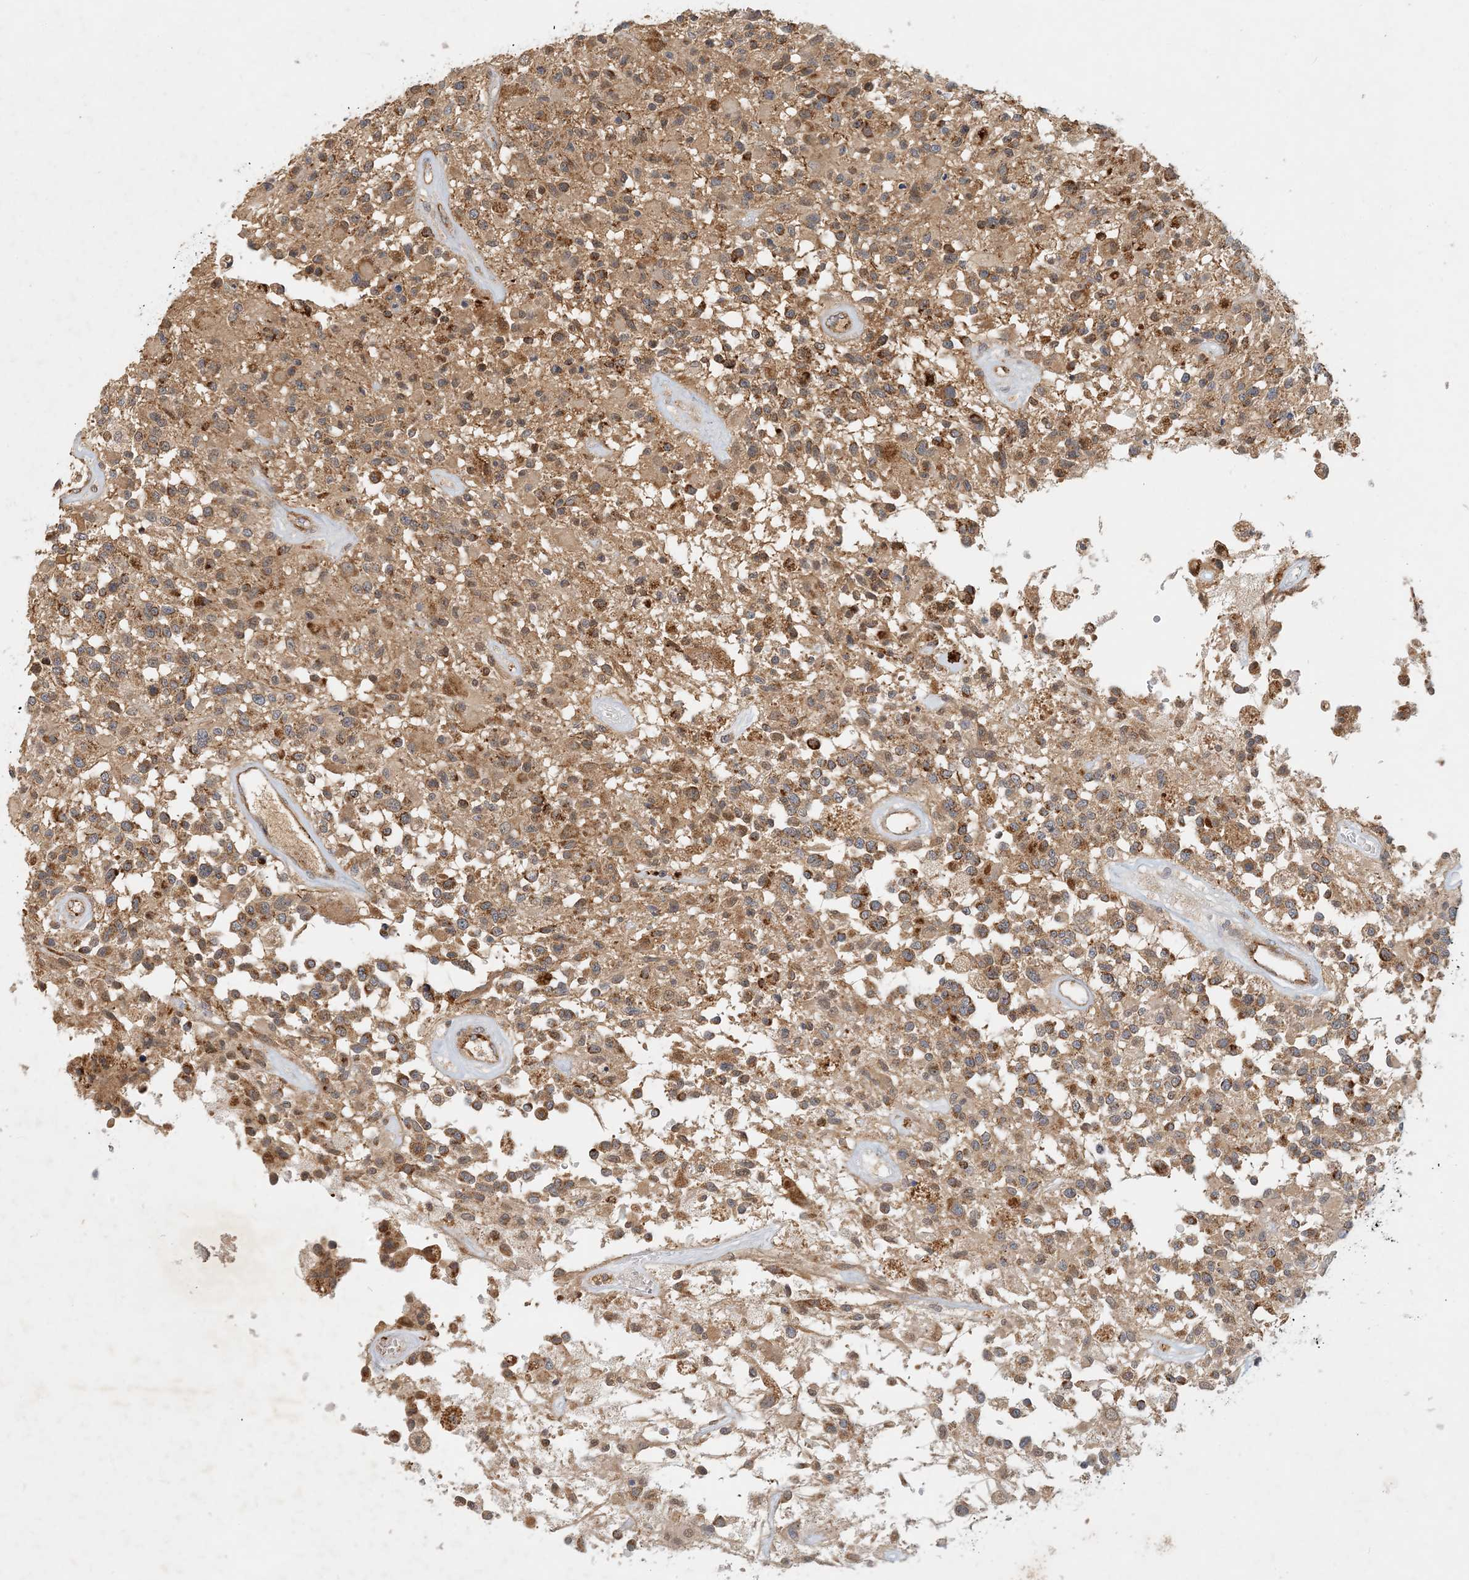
{"staining": {"intensity": "moderate", "quantity": ">75%", "location": "cytoplasmic/membranous"}, "tissue": "glioma", "cell_type": "Tumor cells", "image_type": "cancer", "snomed": [{"axis": "morphology", "description": "Glioma, malignant, High grade"}, {"axis": "morphology", "description": "Glioblastoma, NOS"}, {"axis": "topography", "description": "Brain"}], "caption": "Immunohistochemical staining of glioma demonstrates medium levels of moderate cytoplasmic/membranous expression in about >75% of tumor cells. (DAB (3,3'-diaminobenzidine) = brown stain, brightfield microscopy at high magnification).", "gene": "ZBTB3", "patient": {"sex": "male", "age": 60}}